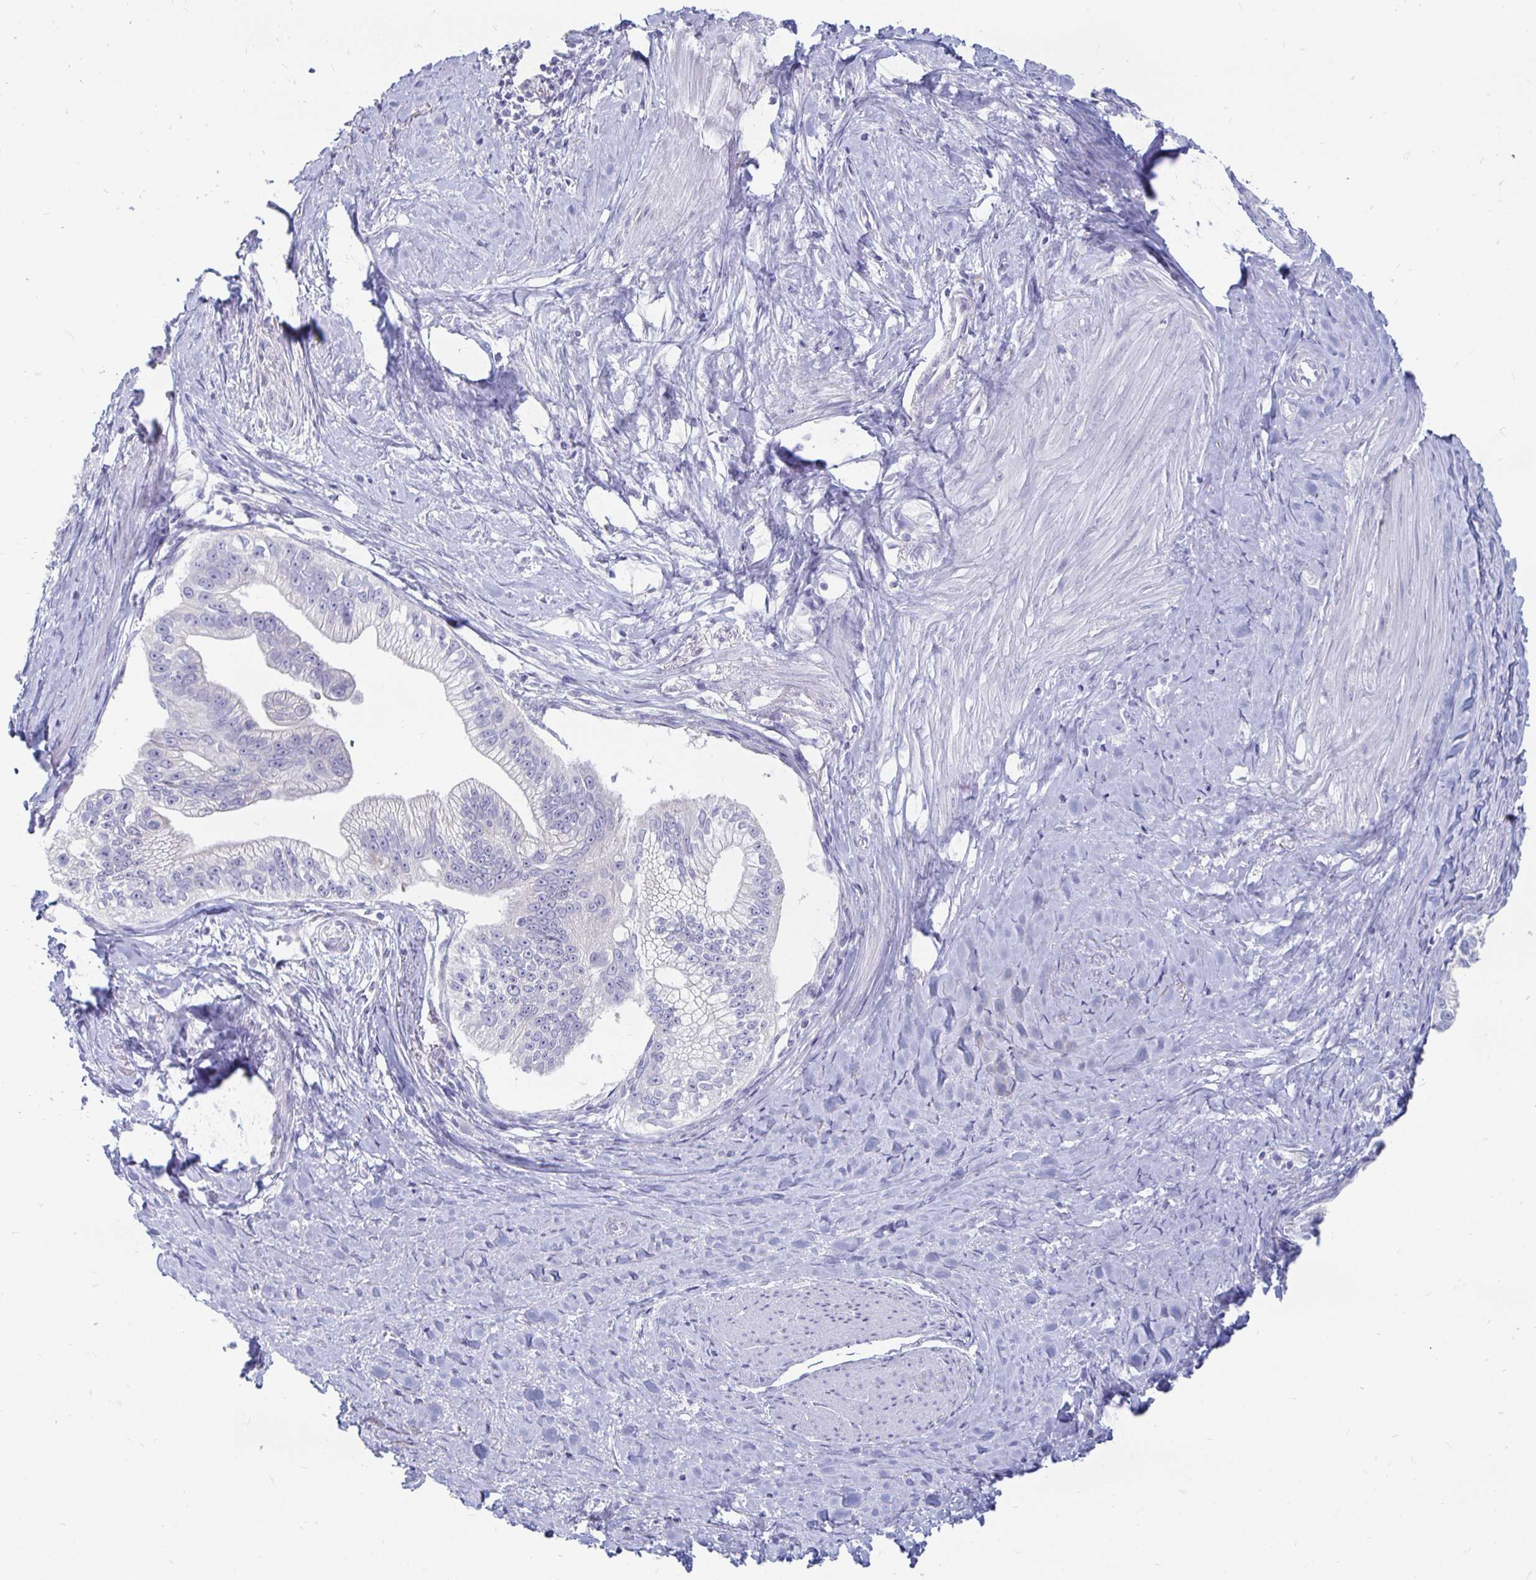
{"staining": {"intensity": "negative", "quantity": "none", "location": "none"}, "tissue": "pancreatic cancer", "cell_type": "Tumor cells", "image_type": "cancer", "snomed": [{"axis": "morphology", "description": "Adenocarcinoma, NOS"}, {"axis": "topography", "description": "Pancreas"}], "caption": "This photomicrograph is of pancreatic cancer stained with IHC to label a protein in brown with the nuclei are counter-stained blue. There is no staining in tumor cells.", "gene": "PEG10", "patient": {"sex": "male", "age": 70}}